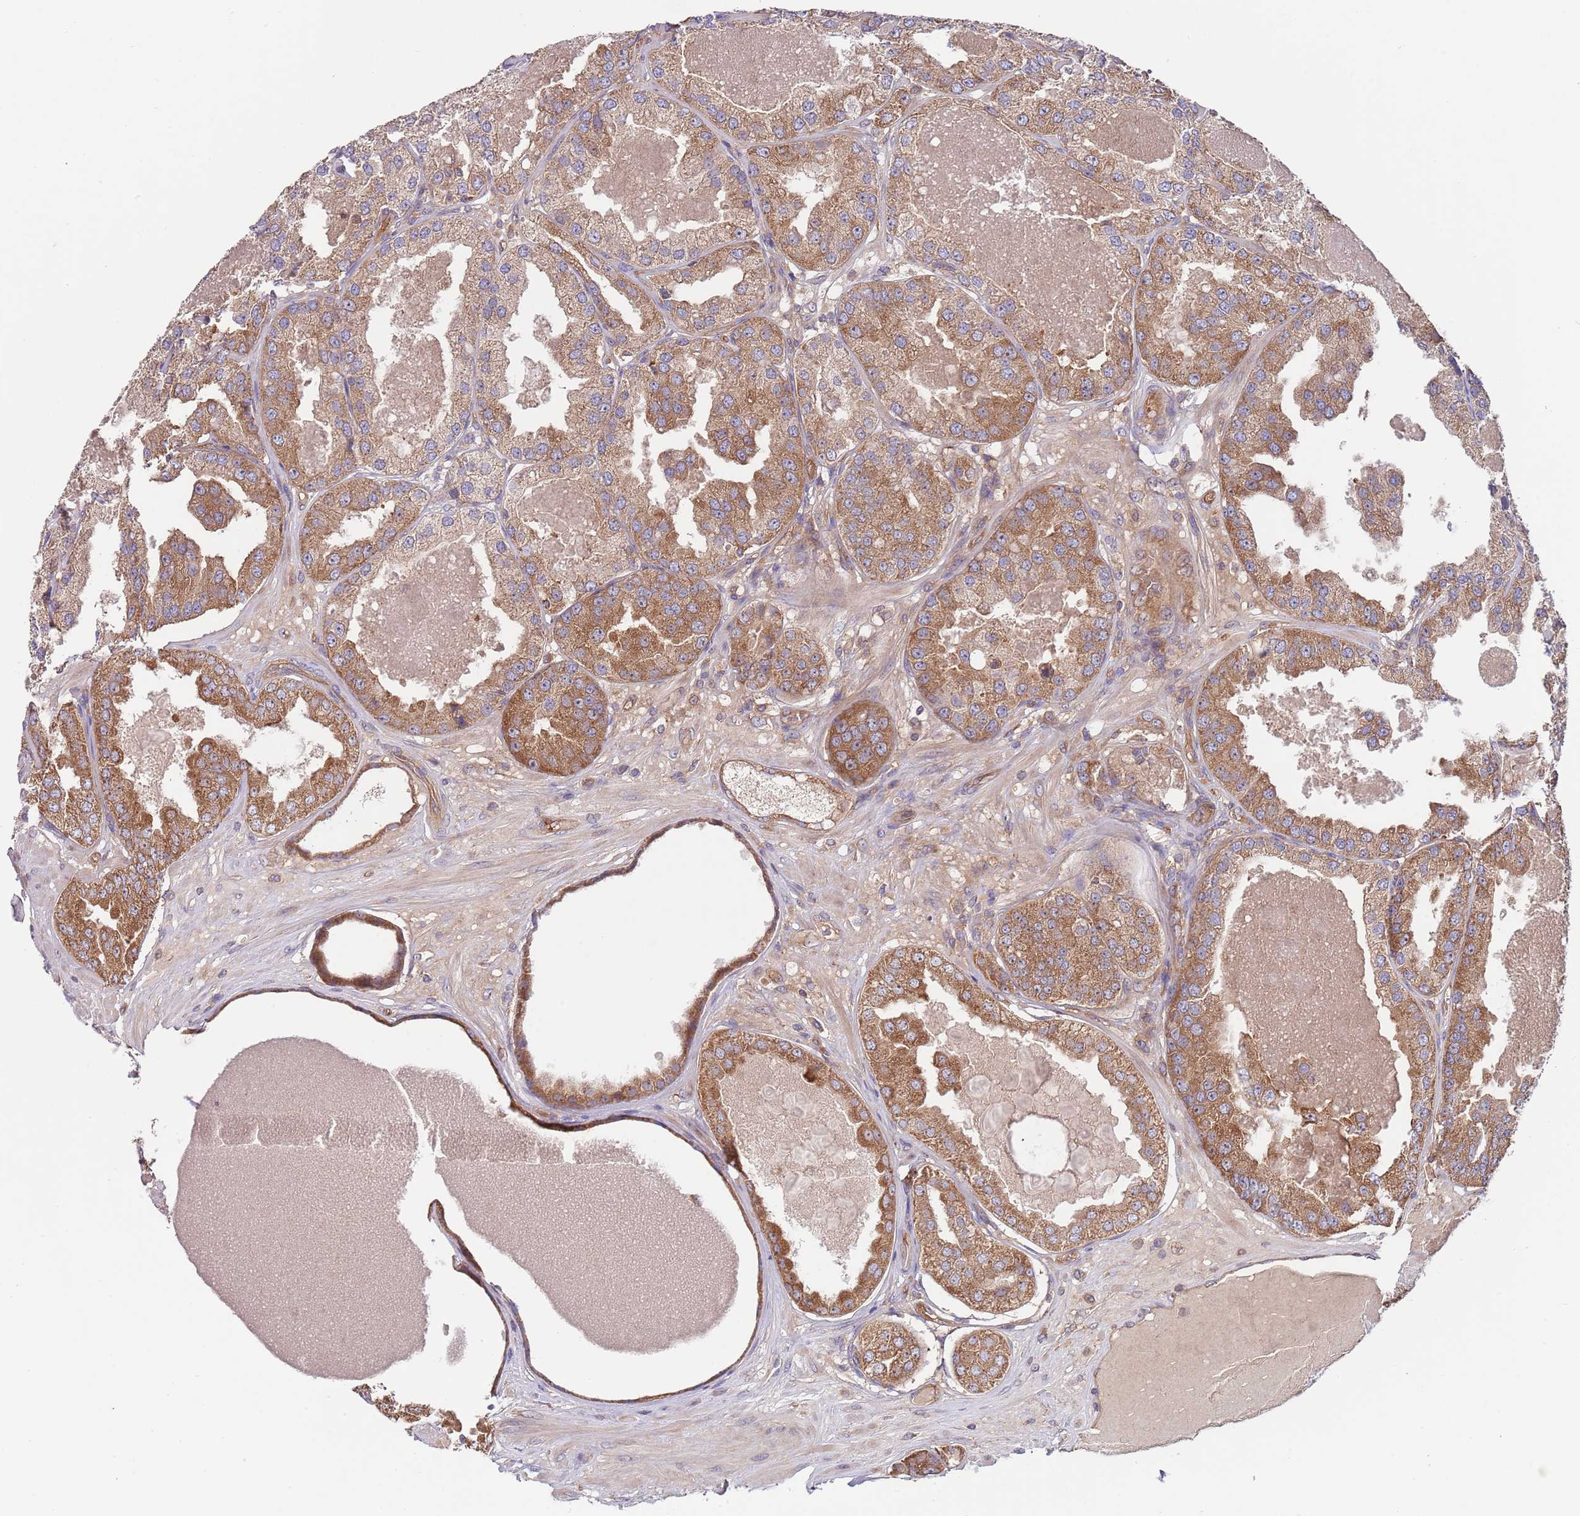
{"staining": {"intensity": "moderate", "quantity": ">75%", "location": "cytoplasmic/membranous"}, "tissue": "prostate cancer", "cell_type": "Tumor cells", "image_type": "cancer", "snomed": [{"axis": "morphology", "description": "Adenocarcinoma, High grade"}, {"axis": "topography", "description": "Prostate"}], "caption": "High-power microscopy captured an IHC photomicrograph of prostate cancer (adenocarcinoma (high-grade)), revealing moderate cytoplasmic/membranous expression in about >75% of tumor cells. The staining is performed using DAB (3,3'-diaminobenzidine) brown chromogen to label protein expression. The nuclei are counter-stained blue using hematoxylin.", "gene": "EIF3F", "patient": {"sex": "male", "age": 63}}